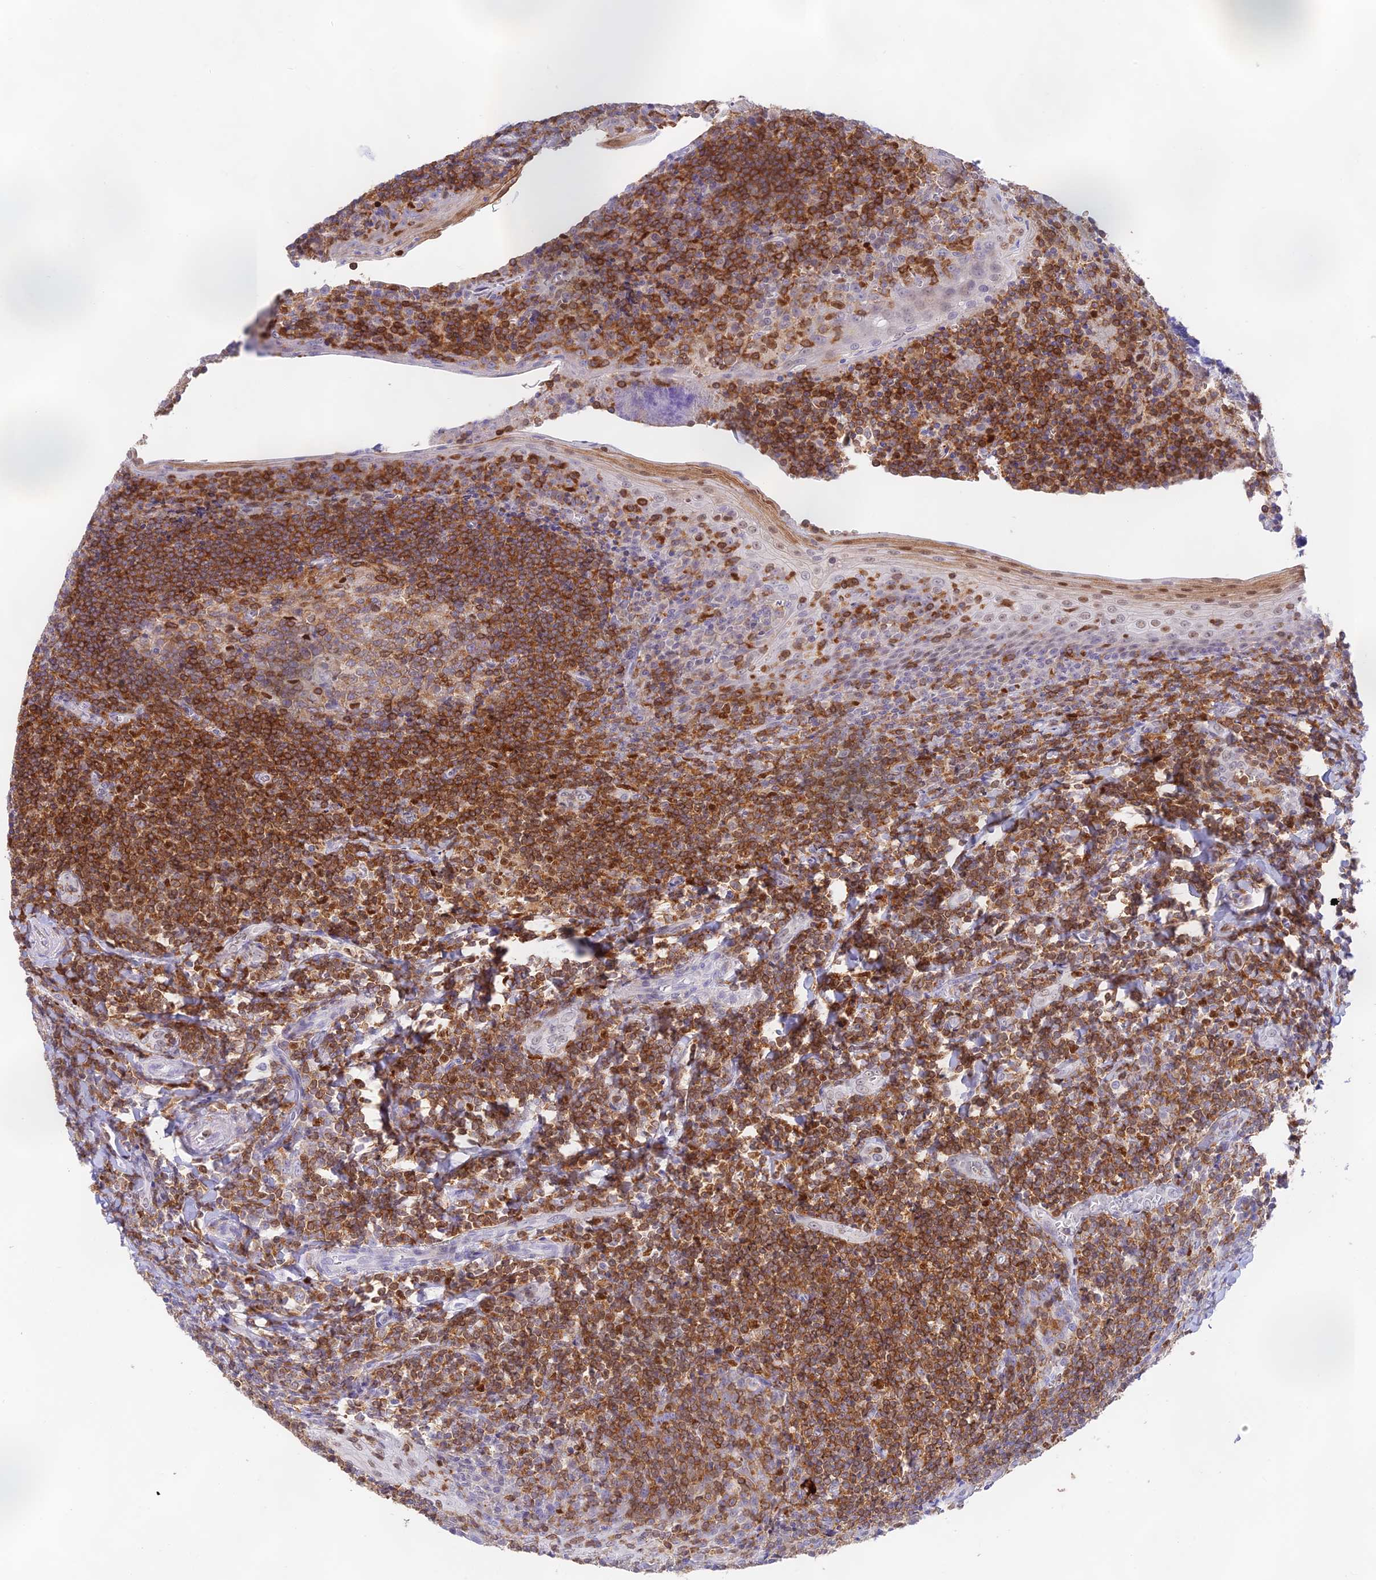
{"staining": {"intensity": "moderate", "quantity": "25%-75%", "location": "cytoplasmic/membranous"}, "tissue": "tonsil", "cell_type": "Germinal center cells", "image_type": "normal", "snomed": [{"axis": "morphology", "description": "Normal tissue, NOS"}, {"axis": "topography", "description": "Tonsil"}], "caption": "IHC histopathology image of normal tonsil: tonsil stained using immunohistochemistry displays medium levels of moderate protein expression localized specifically in the cytoplasmic/membranous of germinal center cells, appearing as a cytoplasmic/membranous brown color.", "gene": "DENND1C", "patient": {"sex": "male", "age": 27}}